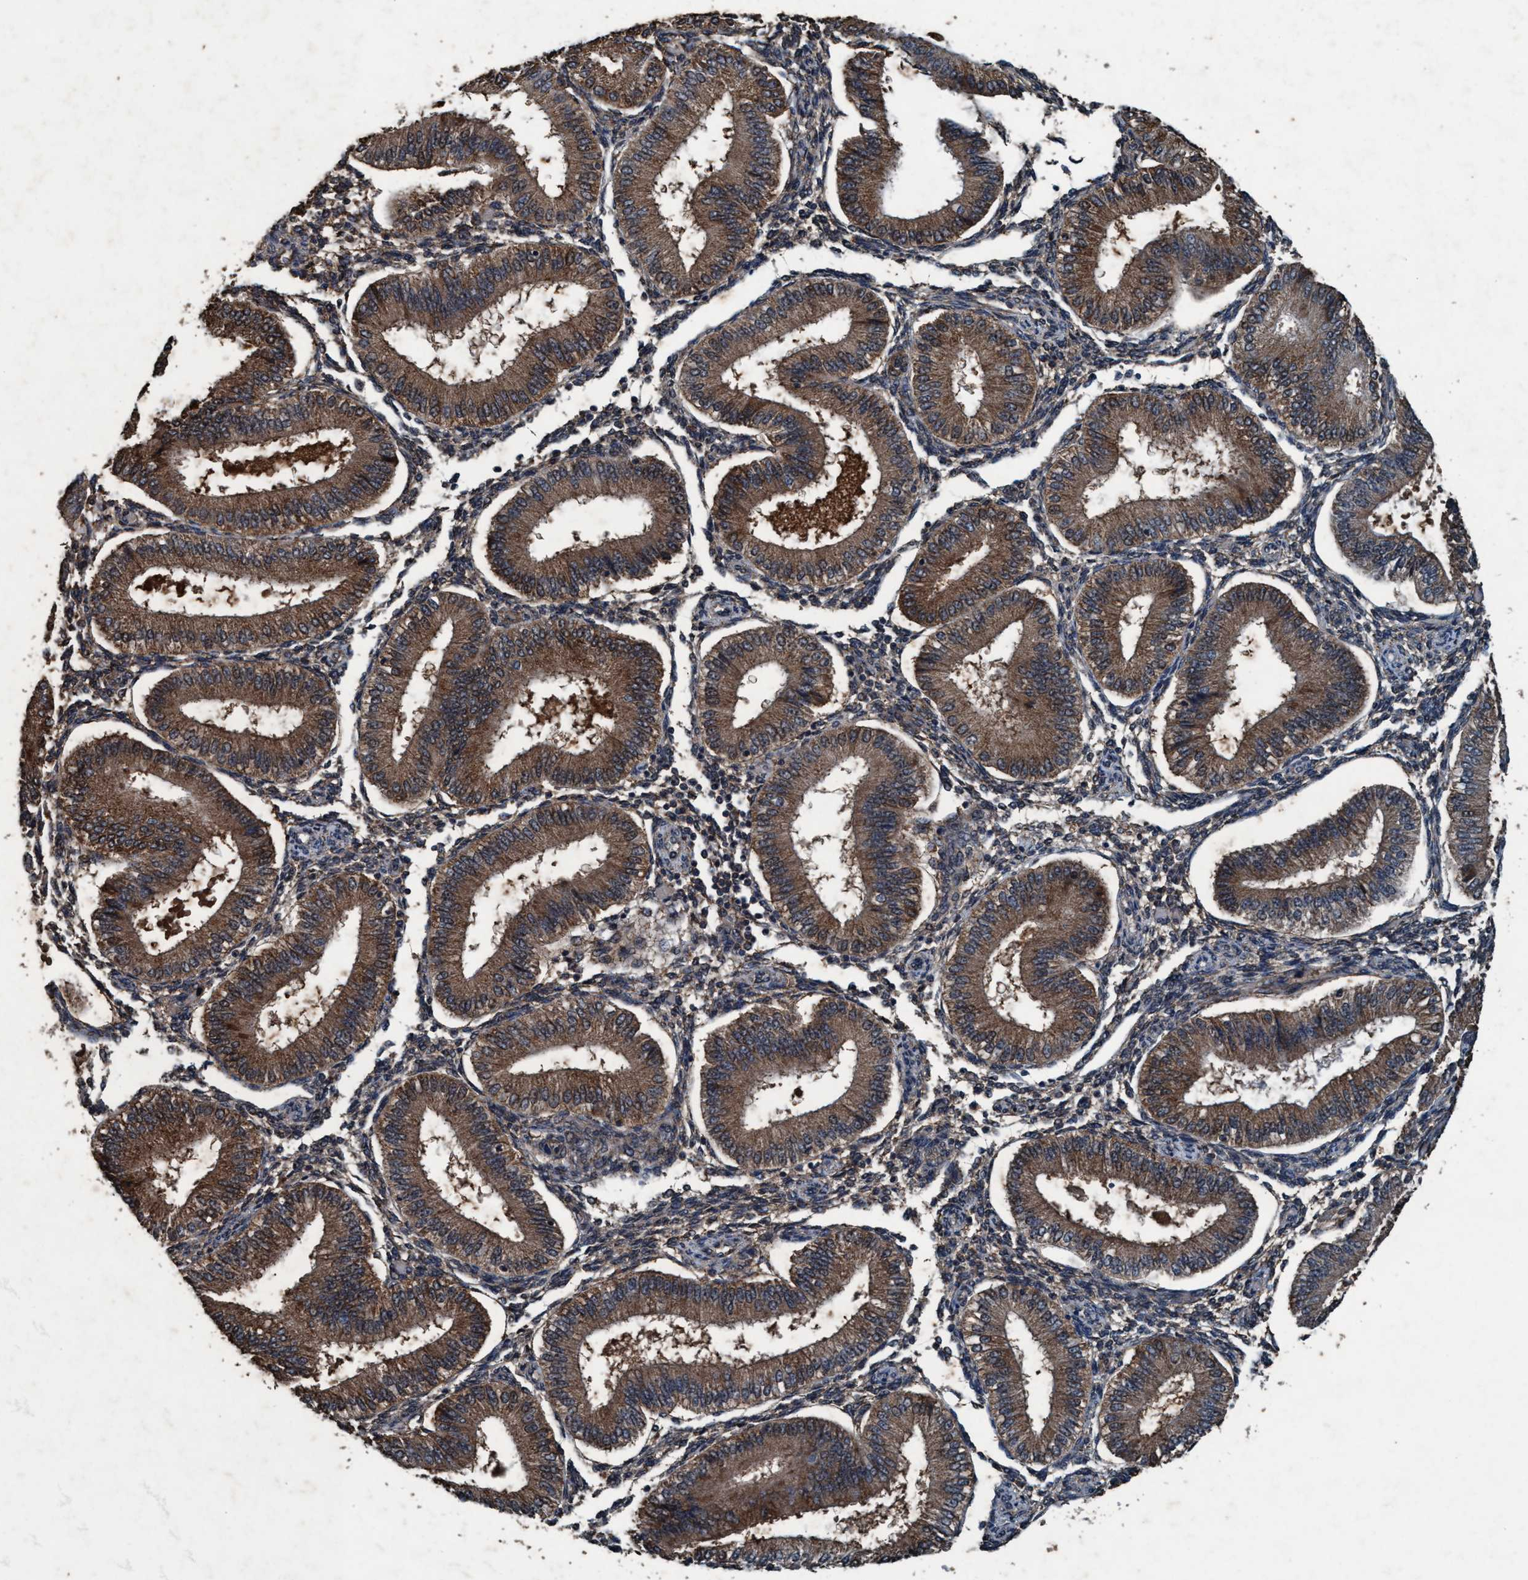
{"staining": {"intensity": "weak", "quantity": ">75%", "location": "cytoplasmic/membranous"}, "tissue": "endometrium", "cell_type": "Cells in endometrial stroma", "image_type": "normal", "snomed": [{"axis": "morphology", "description": "Normal tissue, NOS"}, {"axis": "topography", "description": "Endometrium"}], "caption": "This photomicrograph demonstrates immunohistochemistry (IHC) staining of normal human endometrium, with low weak cytoplasmic/membranous staining in approximately >75% of cells in endometrial stroma.", "gene": "AKT1S1", "patient": {"sex": "female", "age": 39}}